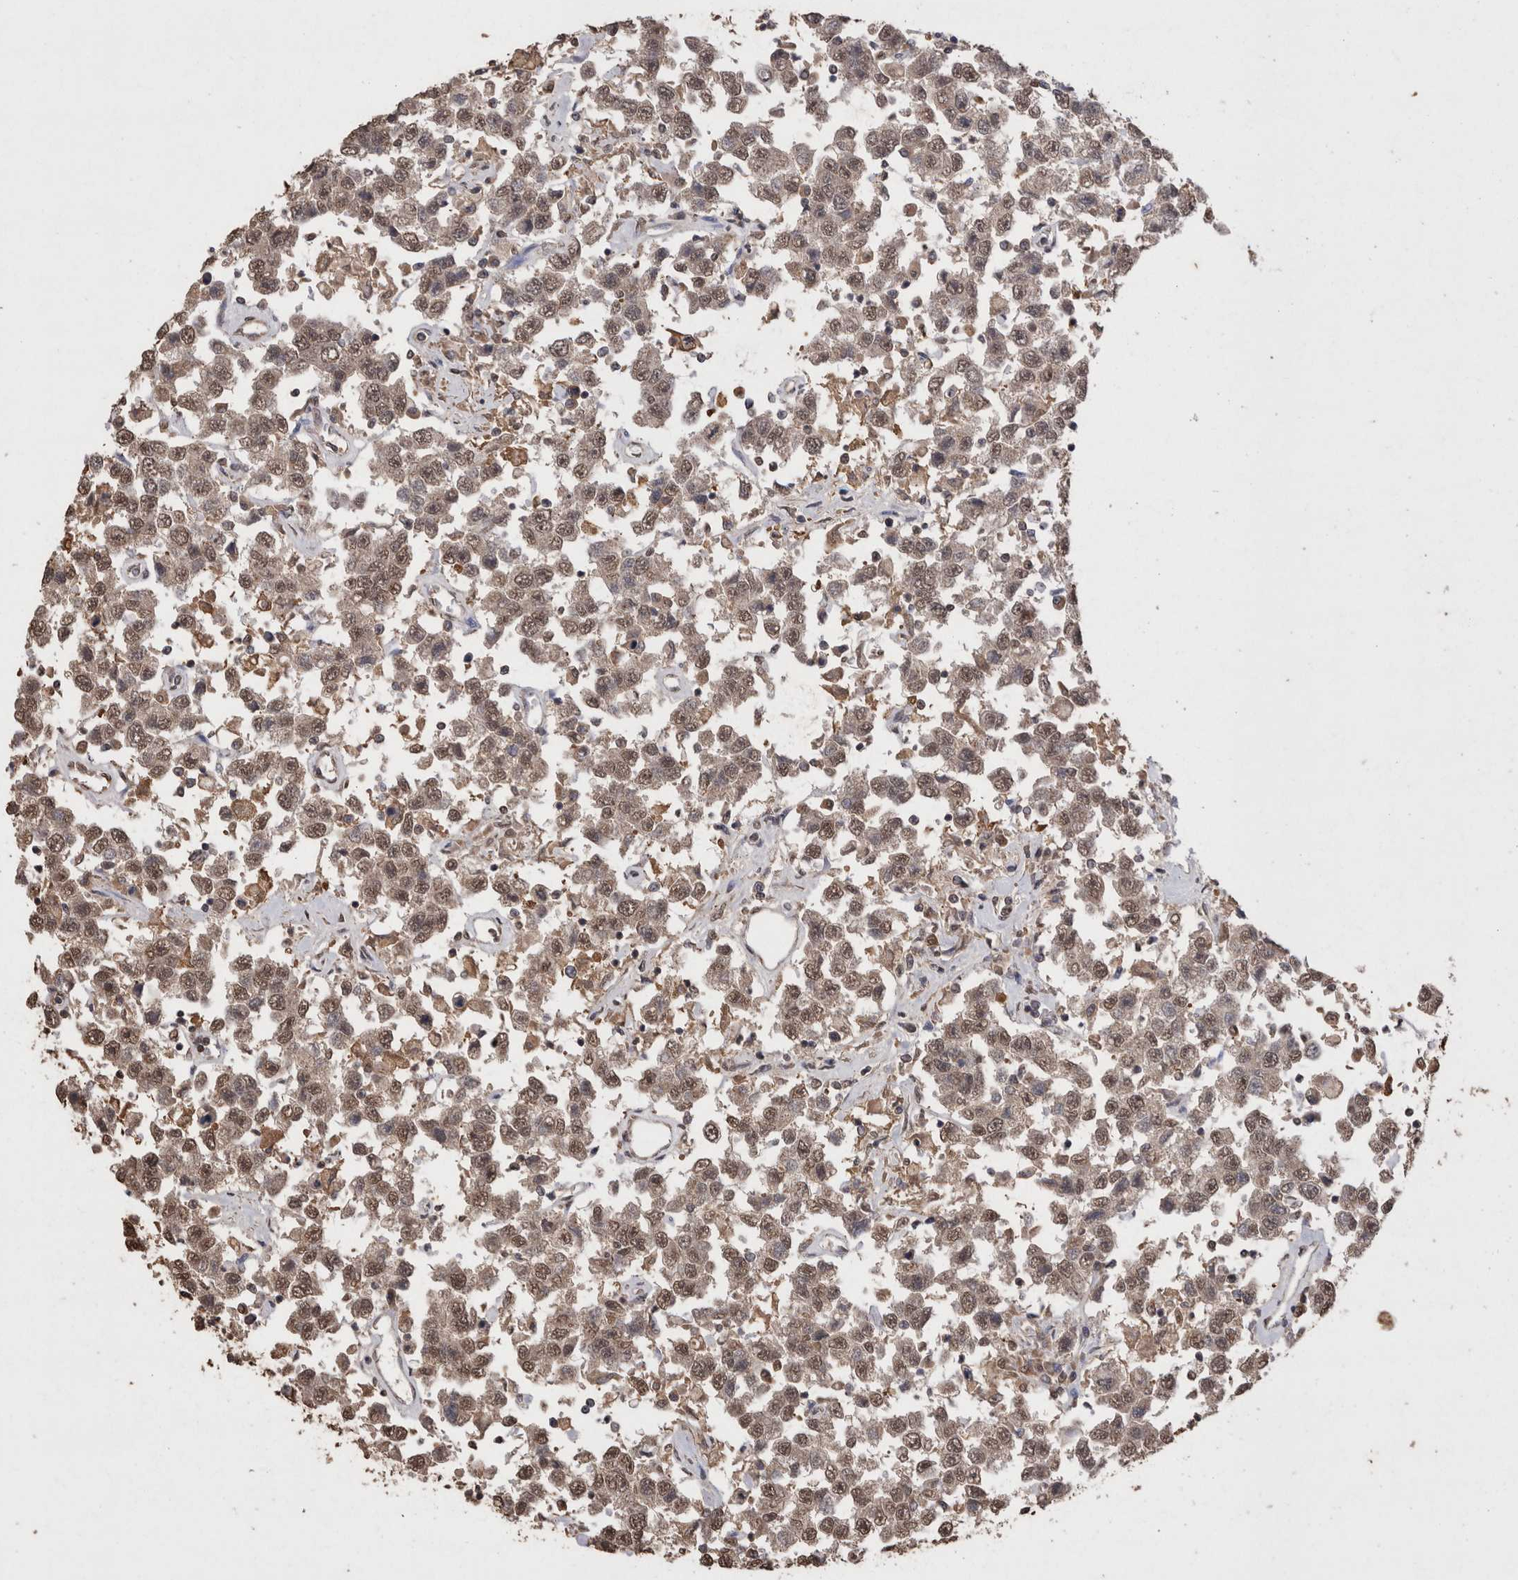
{"staining": {"intensity": "weak", "quantity": ">75%", "location": "cytoplasmic/membranous,nuclear"}, "tissue": "testis cancer", "cell_type": "Tumor cells", "image_type": "cancer", "snomed": [{"axis": "morphology", "description": "Seminoma, NOS"}, {"axis": "topography", "description": "Testis"}], "caption": "Testis cancer (seminoma) tissue demonstrates weak cytoplasmic/membranous and nuclear expression in about >75% of tumor cells, visualized by immunohistochemistry.", "gene": "GRK5", "patient": {"sex": "male", "age": 41}}